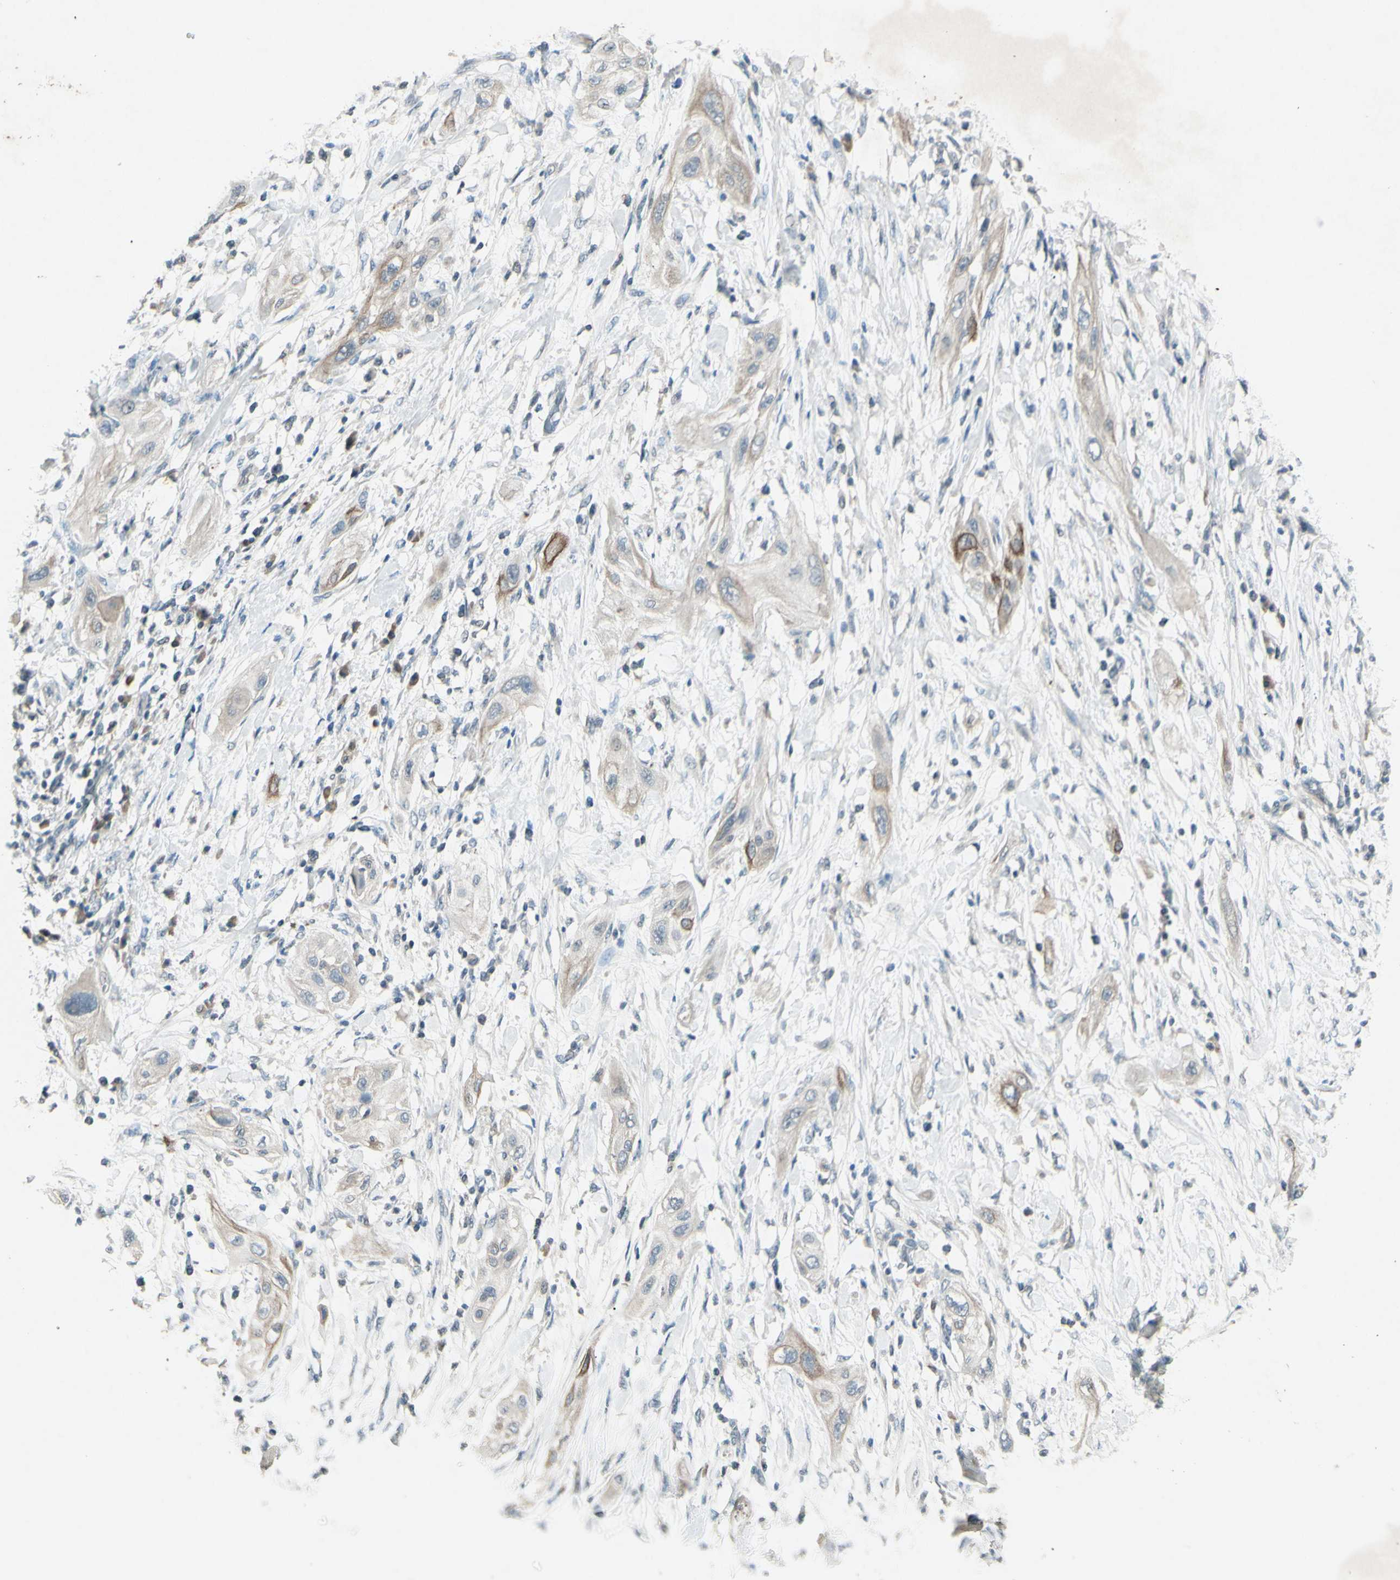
{"staining": {"intensity": "weak", "quantity": ">75%", "location": "cytoplasmic/membranous"}, "tissue": "lung cancer", "cell_type": "Tumor cells", "image_type": "cancer", "snomed": [{"axis": "morphology", "description": "Squamous cell carcinoma, NOS"}, {"axis": "topography", "description": "Lung"}], "caption": "Weak cytoplasmic/membranous expression for a protein is identified in approximately >75% of tumor cells of lung cancer using immunohistochemistry.", "gene": "TIMM21", "patient": {"sex": "female", "age": 47}}